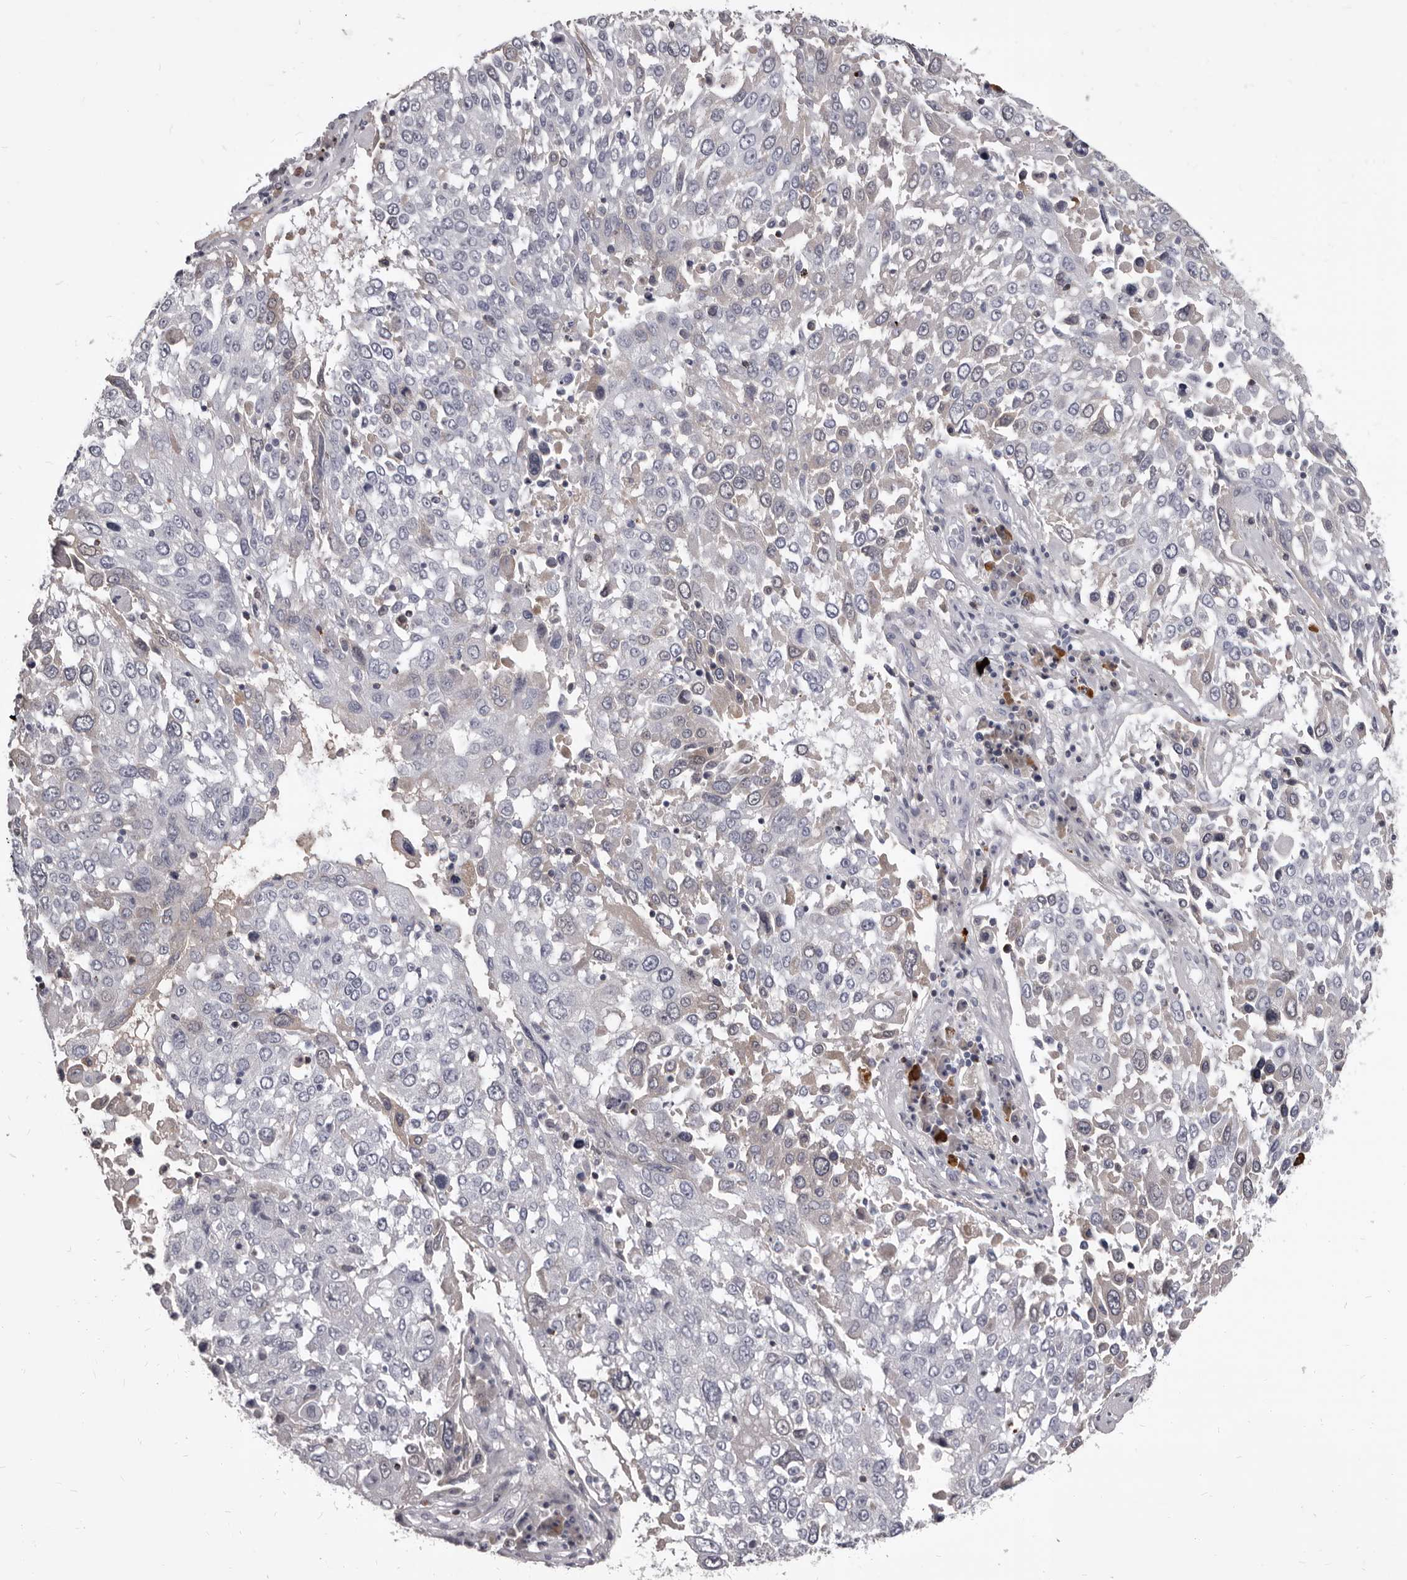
{"staining": {"intensity": "negative", "quantity": "none", "location": "none"}, "tissue": "lung cancer", "cell_type": "Tumor cells", "image_type": "cancer", "snomed": [{"axis": "morphology", "description": "Squamous cell carcinoma, NOS"}, {"axis": "topography", "description": "Lung"}], "caption": "This image is of lung cancer (squamous cell carcinoma) stained with immunohistochemistry (IHC) to label a protein in brown with the nuclei are counter-stained blue. There is no staining in tumor cells. (DAB immunohistochemistry, high magnification).", "gene": "GZMH", "patient": {"sex": "male", "age": 65}}